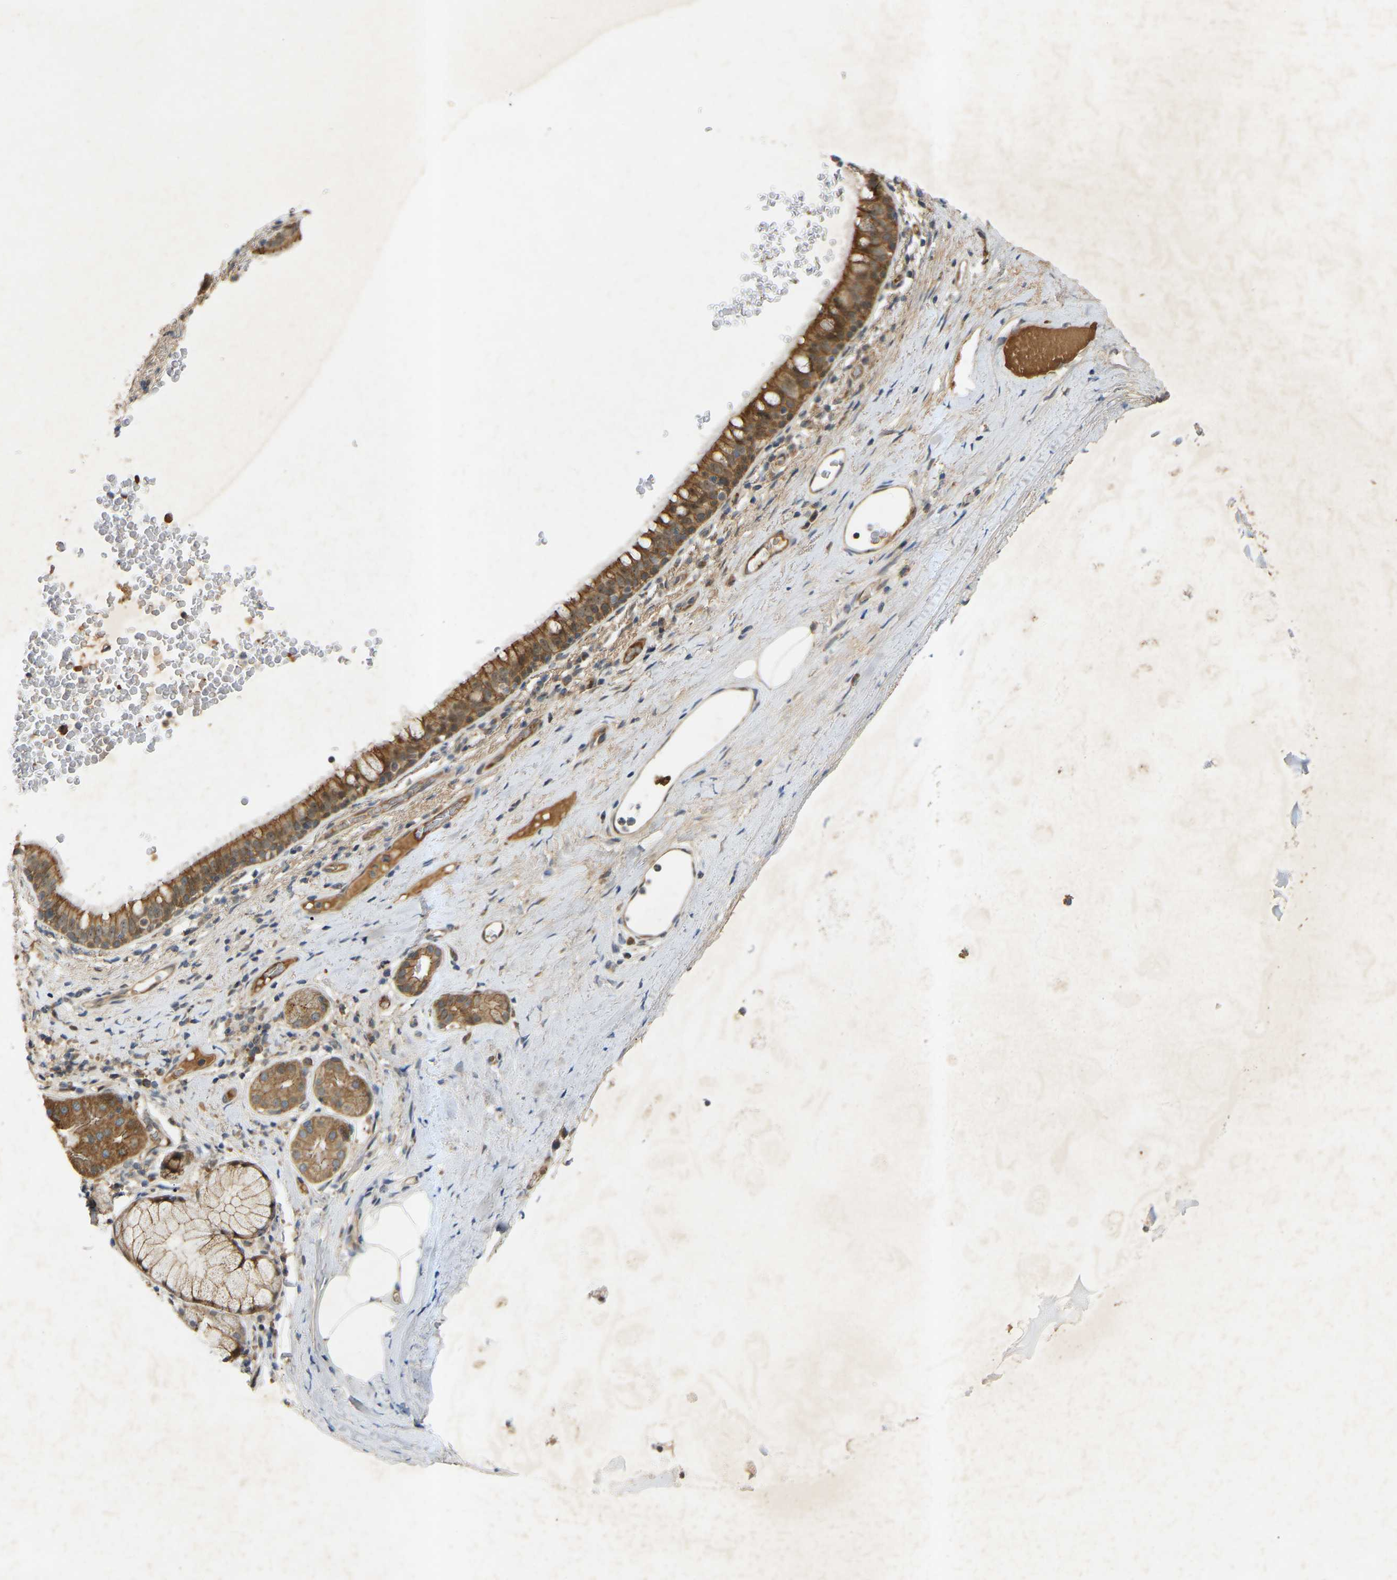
{"staining": {"intensity": "moderate", "quantity": ">75%", "location": "cytoplasmic/membranous"}, "tissue": "bronchus", "cell_type": "Respiratory epithelial cells", "image_type": "normal", "snomed": [{"axis": "morphology", "description": "Normal tissue, NOS"}, {"axis": "morphology", "description": "Inflammation, NOS"}, {"axis": "topography", "description": "Cartilage tissue"}, {"axis": "topography", "description": "Bronchus"}], "caption": "Brown immunohistochemical staining in unremarkable human bronchus shows moderate cytoplasmic/membranous positivity in approximately >75% of respiratory epithelial cells.", "gene": "ATP5MF", "patient": {"sex": "male", "age": 77}}